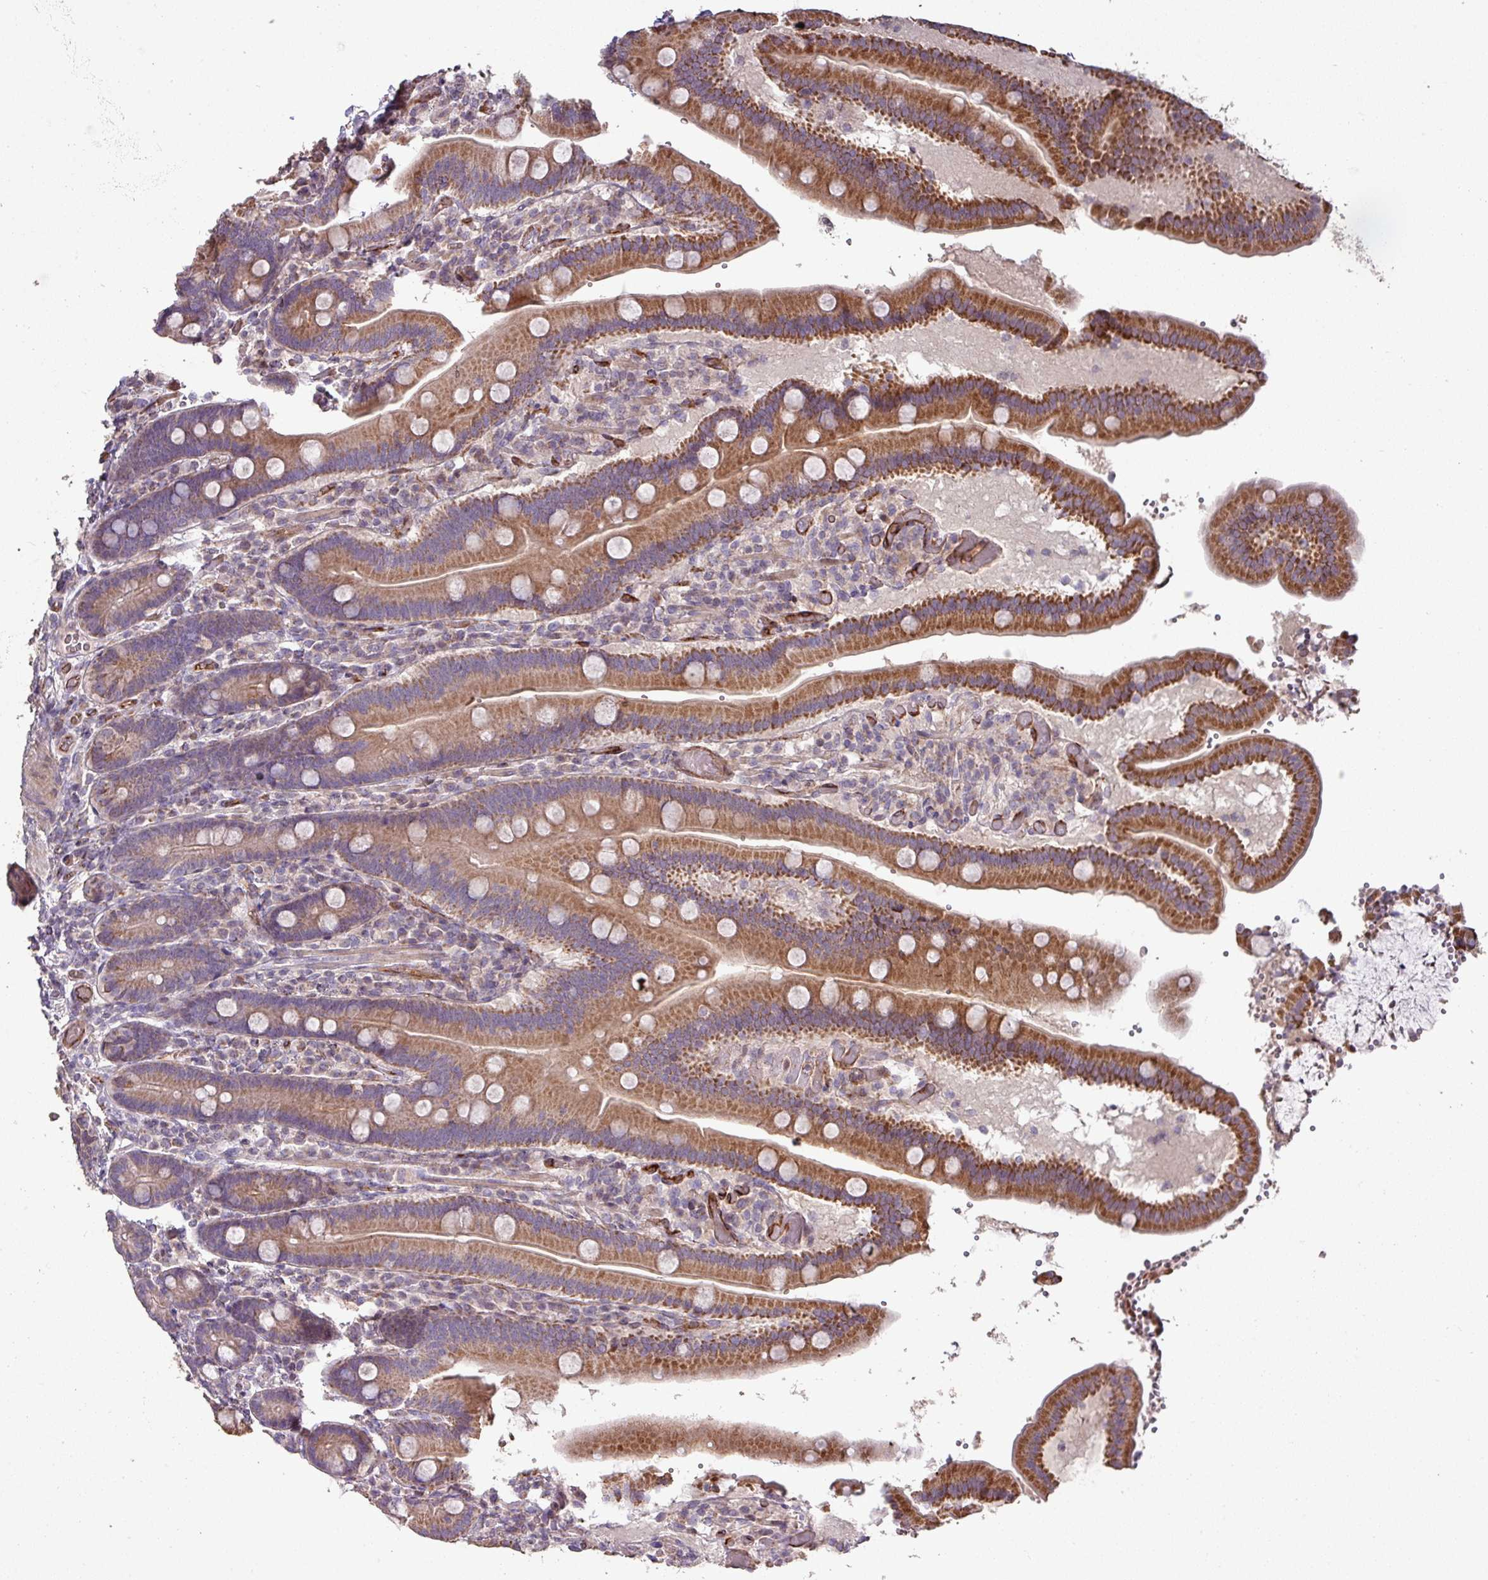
{"staining": {"intensity": "strong", "quantity": ">75%", "location": "cytoplasmic/membranous"}, "tissue": "duodenum", "cell_type": "Glandular cells", "image_type": "normal", "snomed": [{"axis": "morphology", "description": "Normal tissue, NOS"}, {"axis": "topography", "description": "Duodenum"}], "caption": "Protein expression analysis of normal duodenum reveals strong cytoplasmic/membranous staining in approximately >75% of glandular cells.", "gene": "RPL23A", "patient": {"sex": "female", "age": 62}}